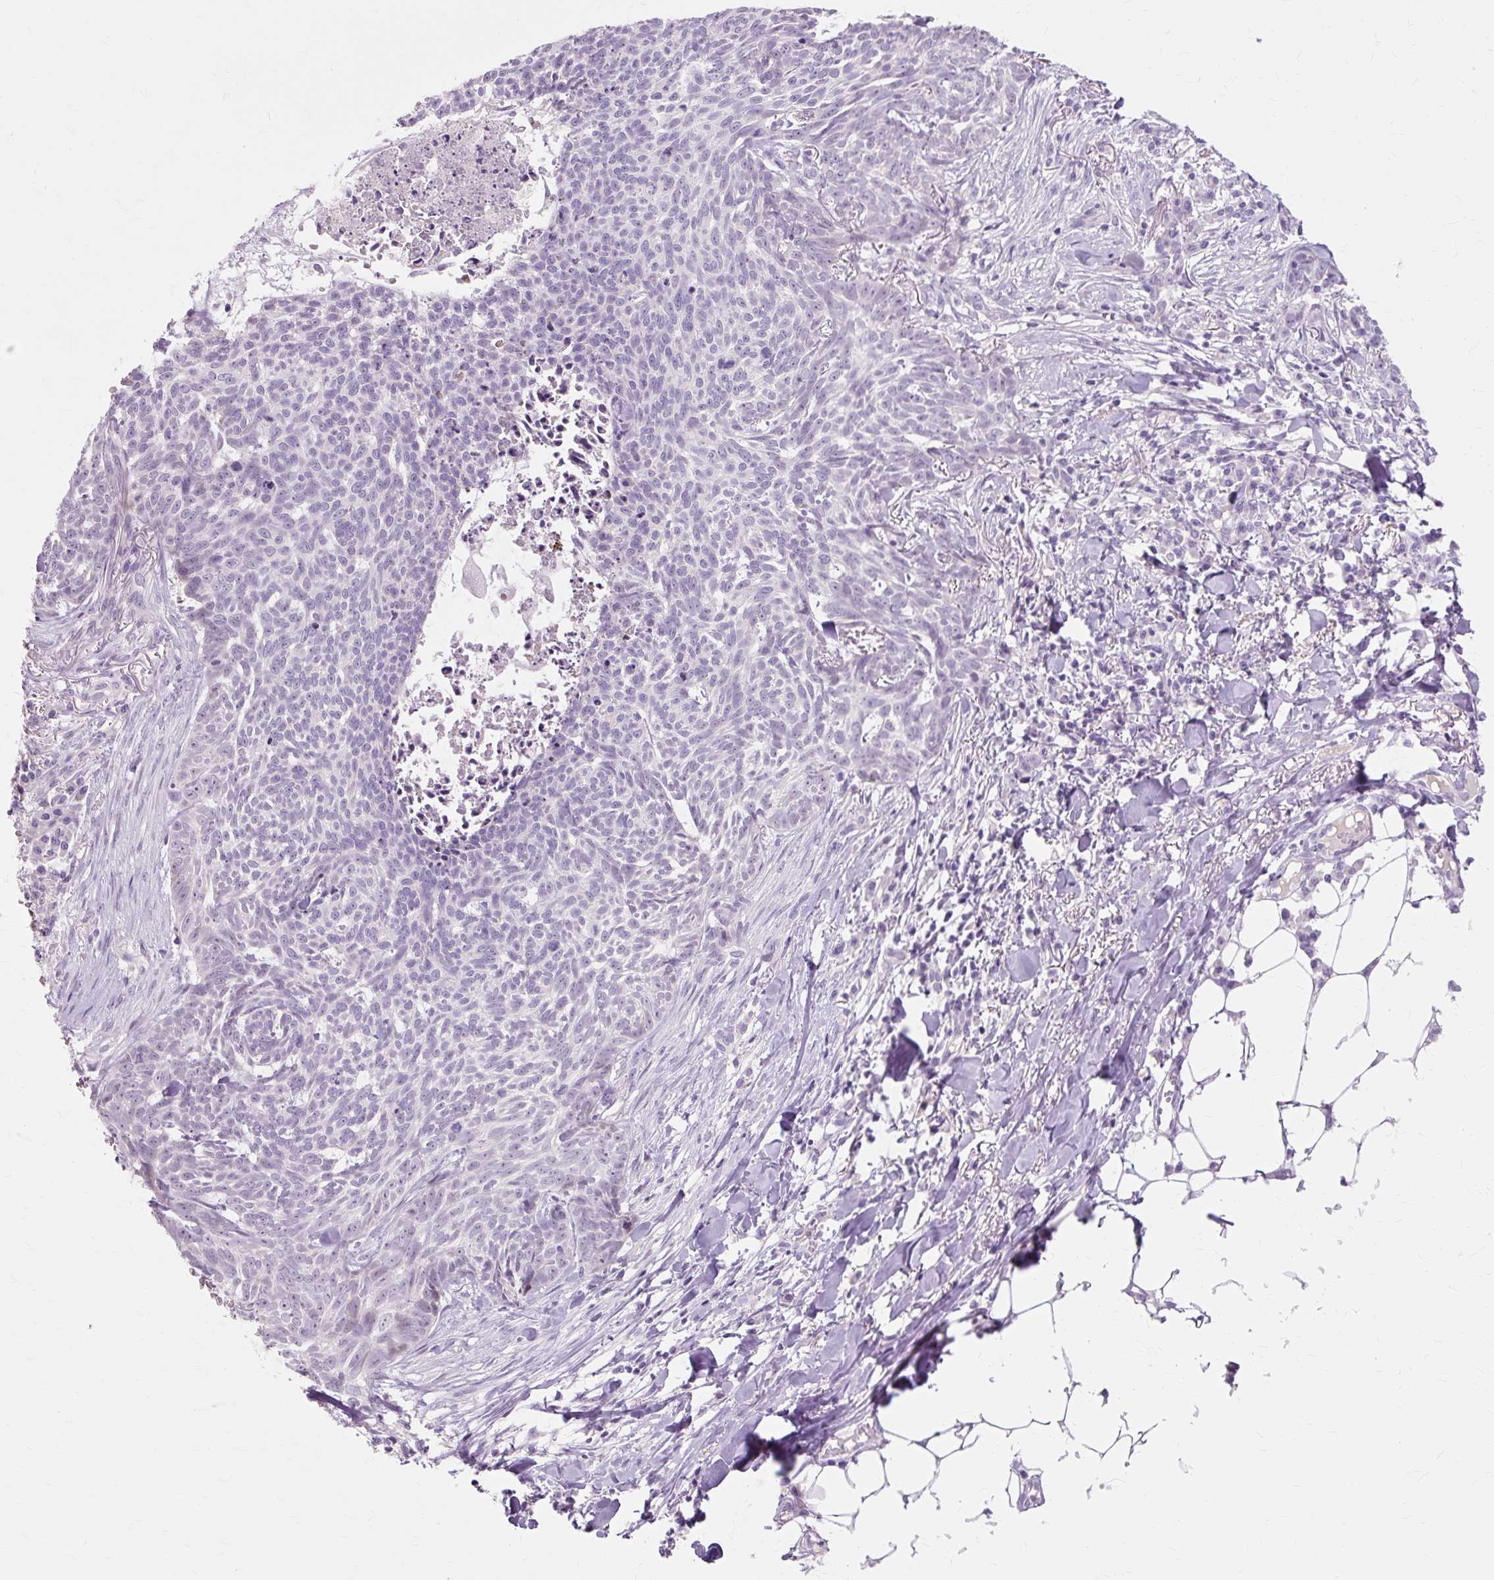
{"staining": {"intensity": "negative", "quantity": "none", "location": "none"}, "tissue": "skin cancer", "cell_type": "Tumor cells", "image_type": "cancer", "snomed": [{"axis": "morphology", "description": "Basal cell carcinoma"}, {"axis": "topography", "description": "Skin"}], "caption": "There is no significant staining in tumor cells of basal cell carcinoma (skin).", "gene": "IRX2", "patient": {"sex": "female", "age": 93}}